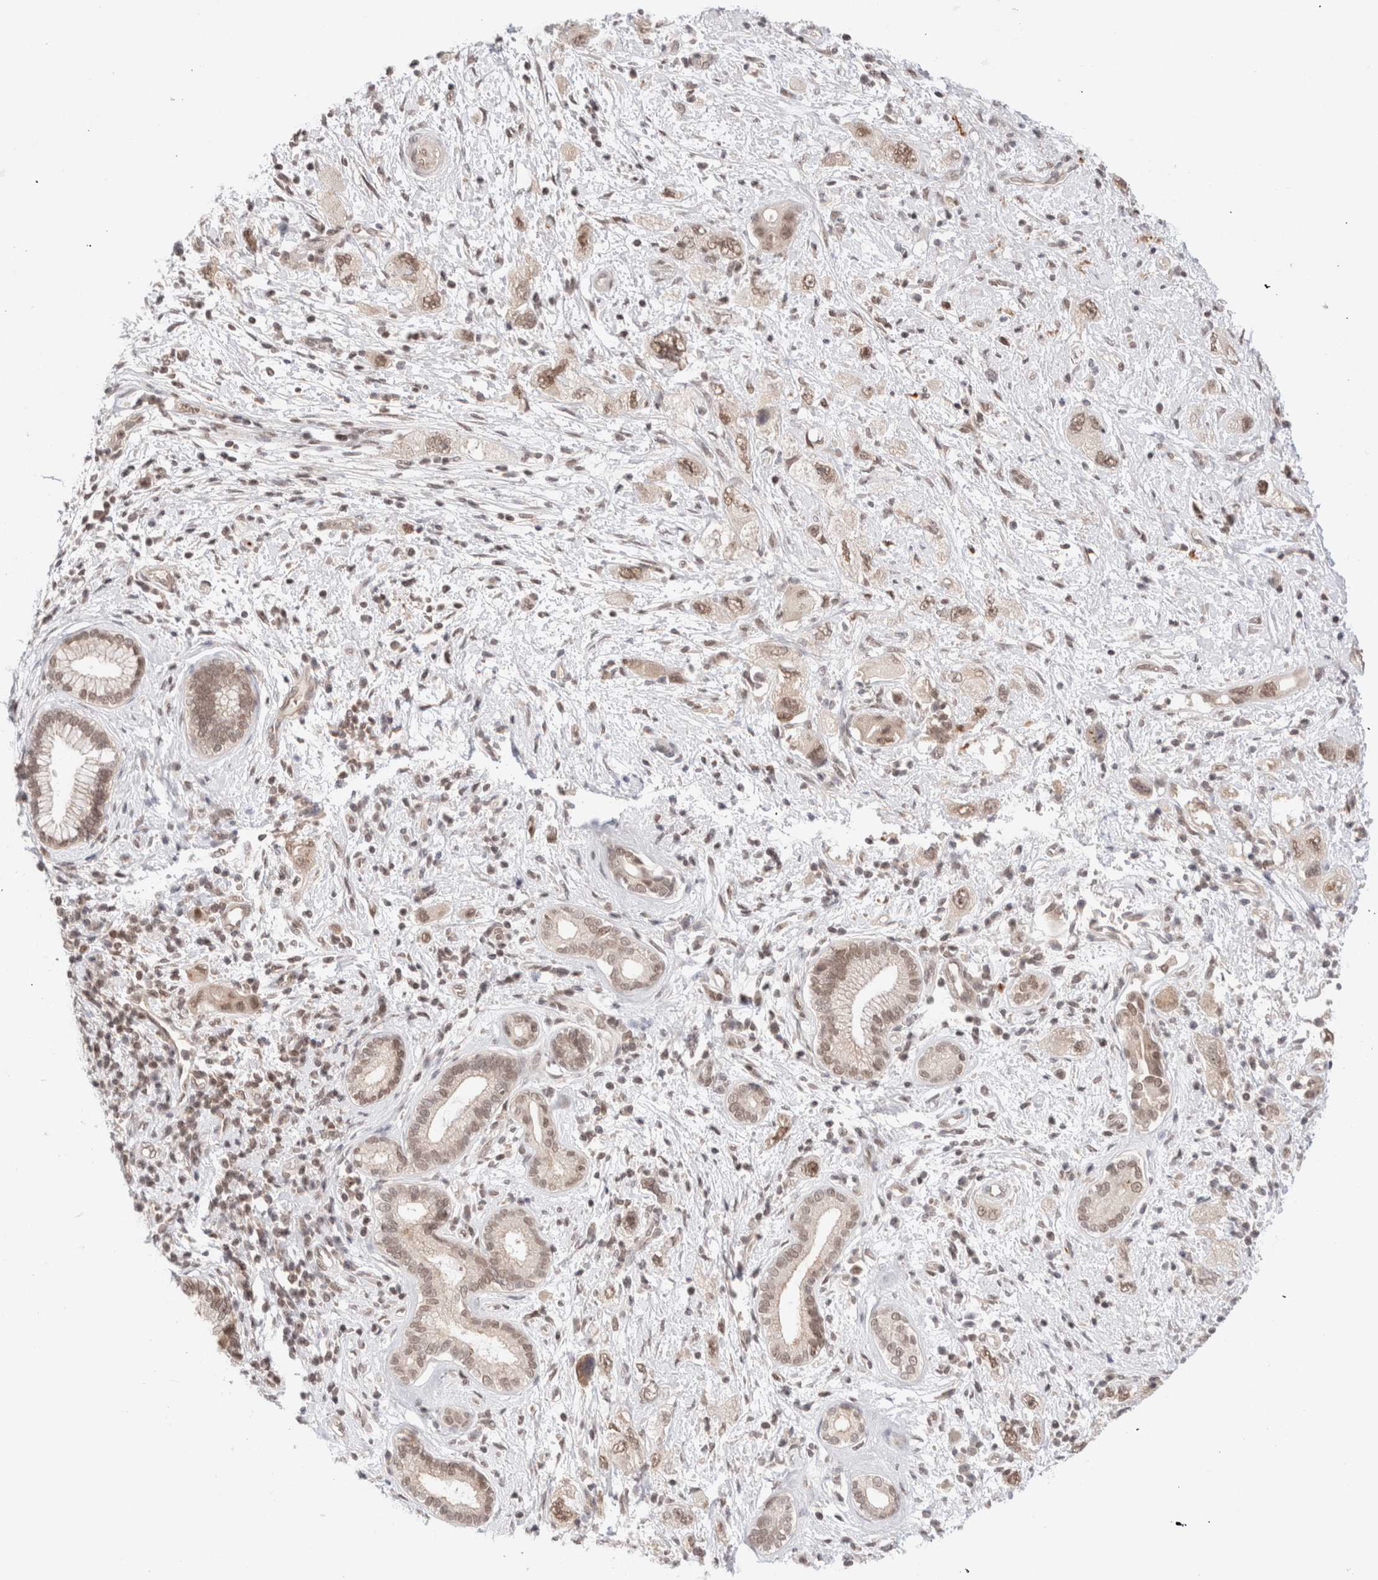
{"staining": {"intensity": "moderate", "quantity": ">75%", "location": "nuclear"}, "tissue": "pancreatic cancer", "cell_type": "Tumor cells", "image_type": "cancer", "snomed": [{"axis": "morphology", "description": "Adenocarcinoma, NOS"}, {"axis": "topography", "description": "Pancreas"}], "caption": "IHC histopathology image of human pancreatic cancer (adenocarcinoma) stained for a protein (brown), which demonstrates medium levels of moderate nuclear expression in approximately >75% of tumor cells.", "gene": "GATAD2A", "patient": {"sex": "female", "age": 73}}